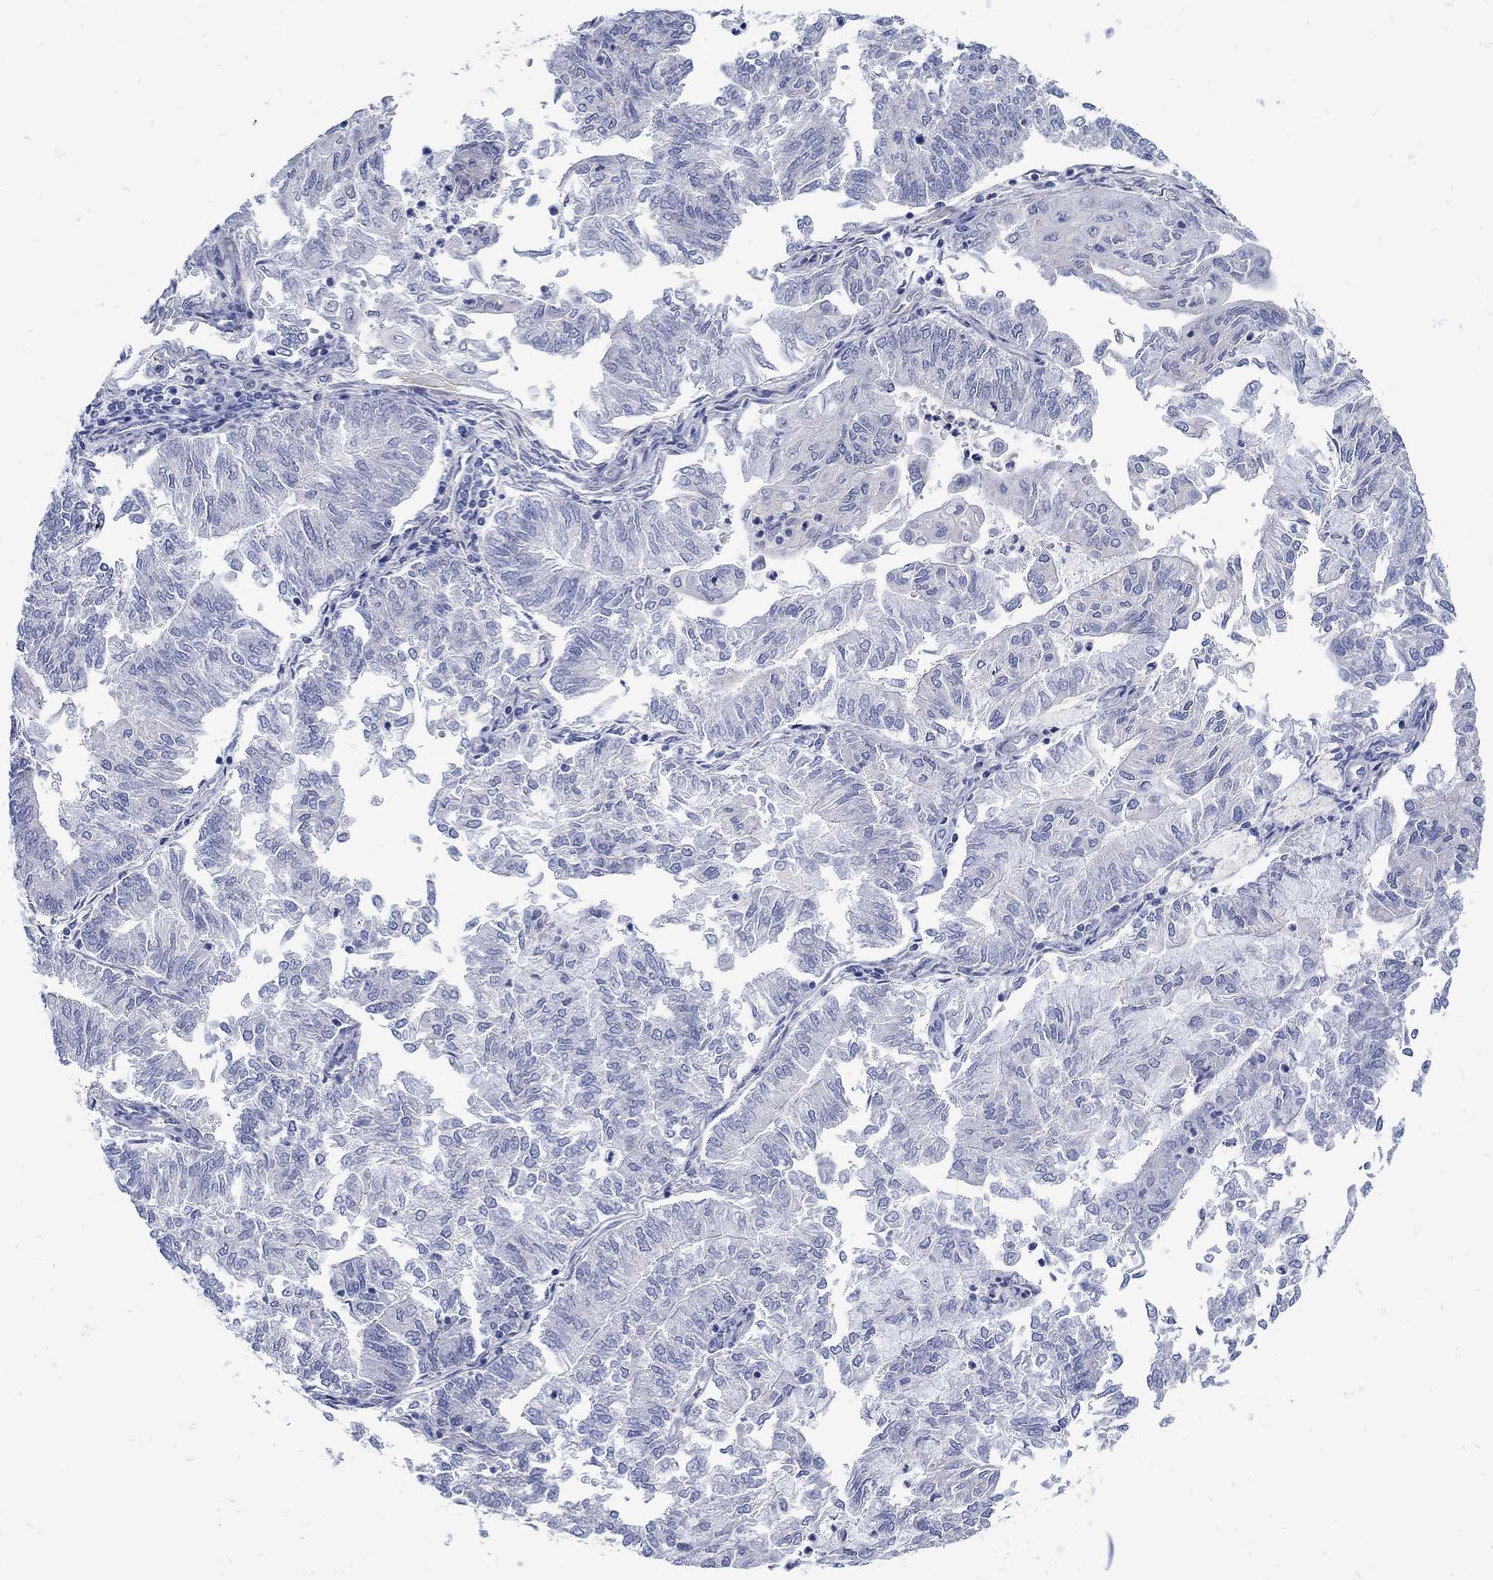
{"staining": {"intensity": "negative", "quantity": "none", "location": "none"}, "tissue": "endometrial cancer", "cell_type": "Tumor cells", "image_type": "cancer", "snomed": [{"axis": "morphology", "description": "Adenocarcinoma, NOS"}, {"axis": "topography", "description": "Endometrium"}], "caption": "The histopathology image reveals no staining of tumor cells in endometrial adenocarcinoma.", "gene": "SCN7A", "patient": {"sex": "female", "age": 59}}